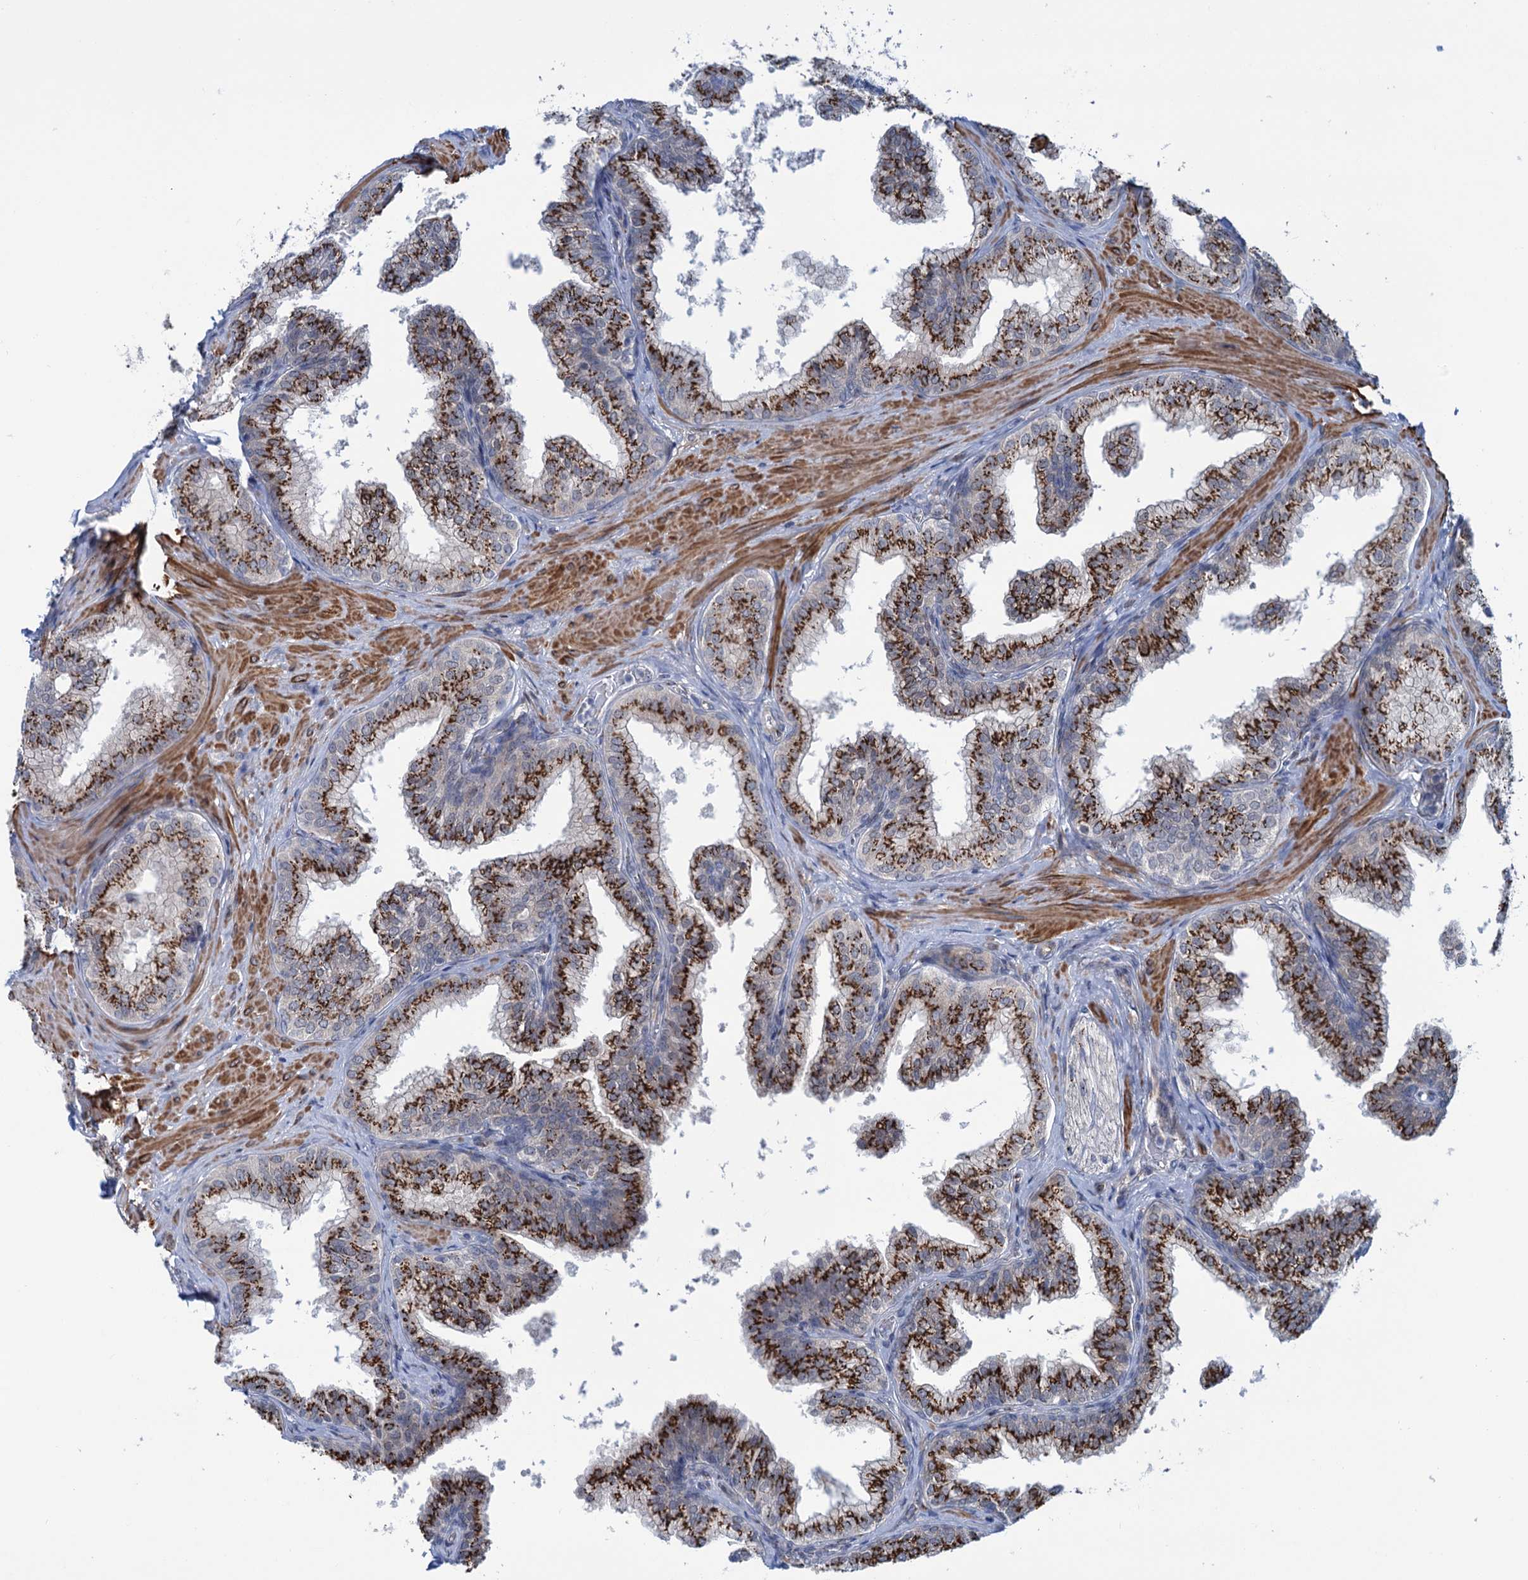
{"staining": {"intensity": "strong", "quantity": "25%-75%", "location": "cytoplasmic/membranous"}, "tissue": "prostate", "cell_type": "Glandular cells", "image_type": "normal", "snomed": [{"axis": "morphology", "description": "Normal tissue, NOS"}, {"axis": "topography", "description": "Prostate"}], "caption": "Protein staining of benign prostate demonstrates strong cytoplasmic/membranous staining in about 25%-75% of glandular cells.", "gene": "ELP4", "patient": {"sex": "male", "age": 60}}